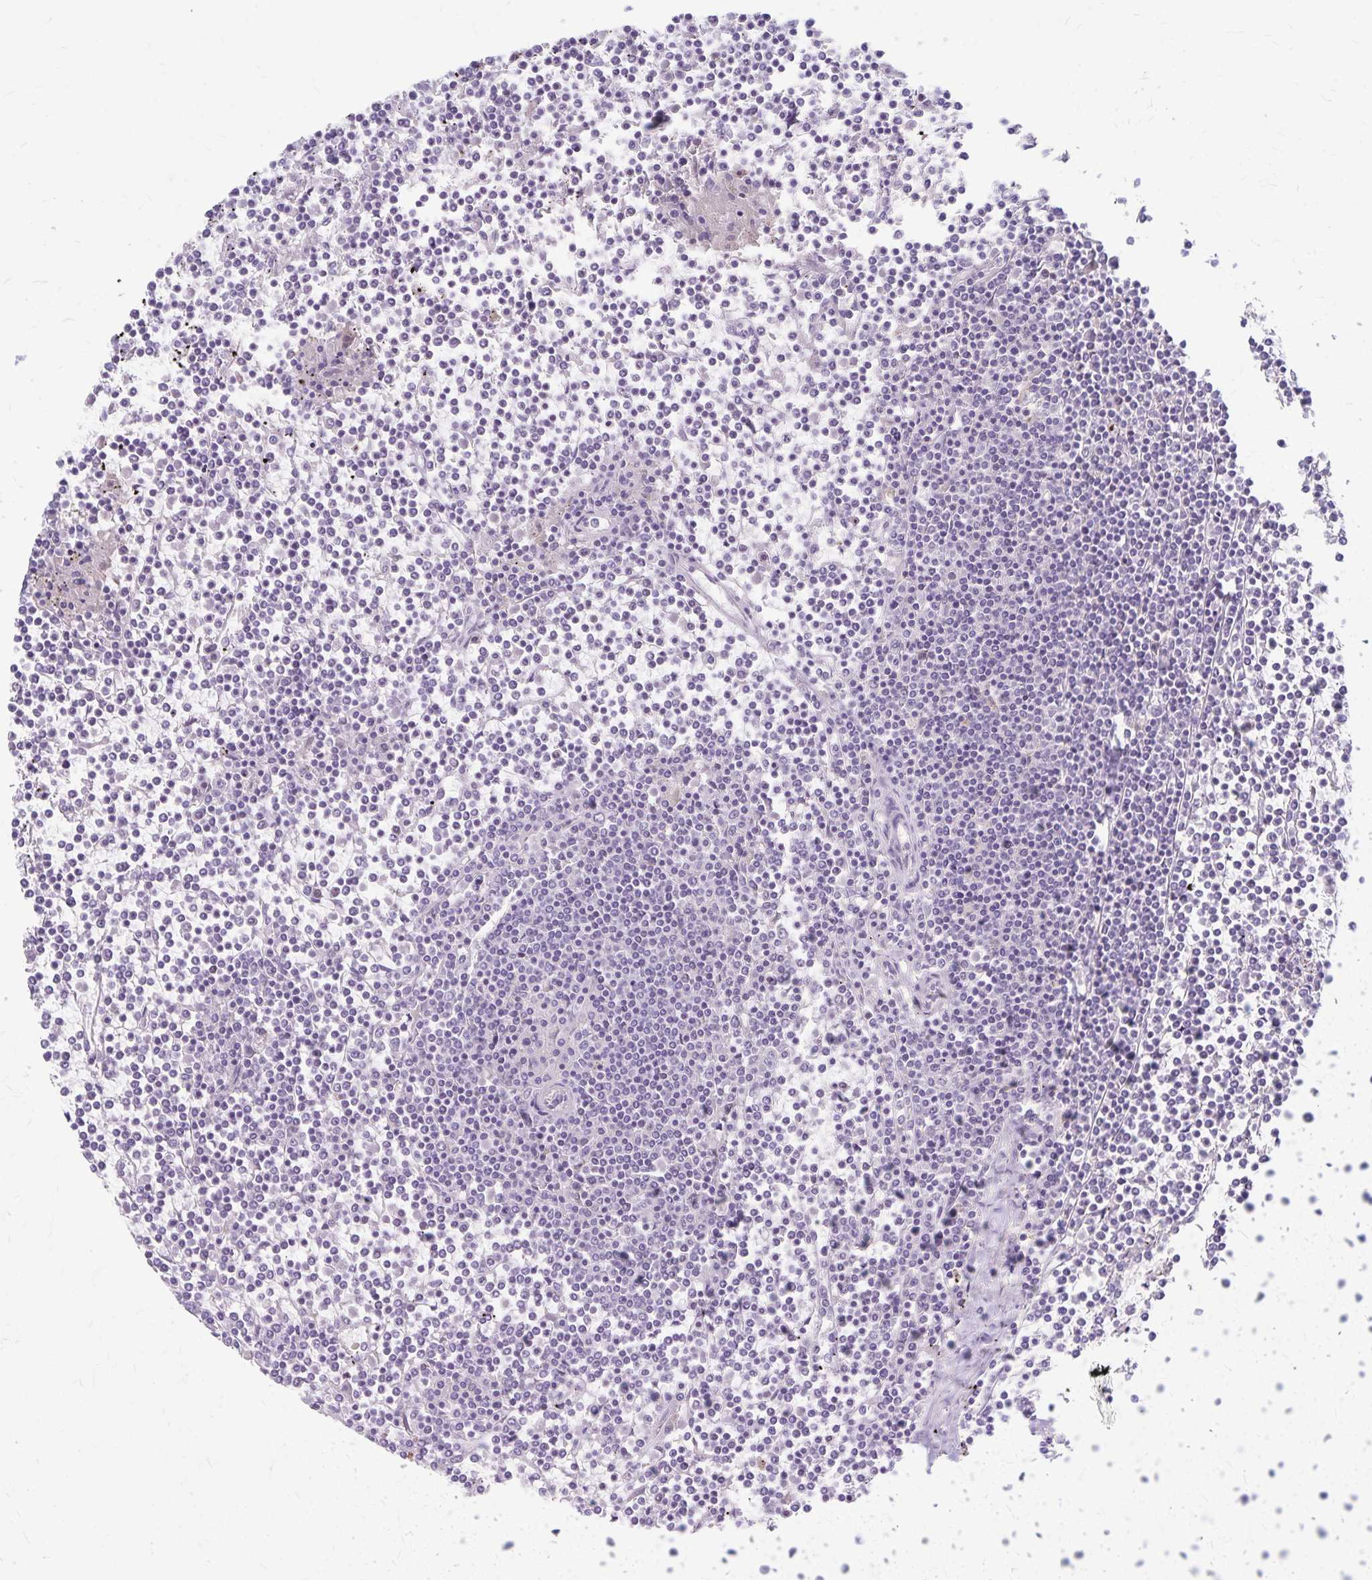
{"staining": {"intensity": "negative", "quantity": "none", "location": "none"}, "tissue": "lymphoma", "cell_type": "Tumor cells", "image_type": "cancer", "snomed": [{"axis": "morphology", "description": "Malignant lymphoma, non-Hodgkin's type, Low grade"}, {"axis": "topography", "description": "Spleen"}], "caption": "Immunohistochemistry of human malignant lymphoma, non-Hodgkin's type (low-grade) reveals no positivity in tumor cells.", "gene": "GPBAR1", "patient": {"sex": "female", "age": 19}}